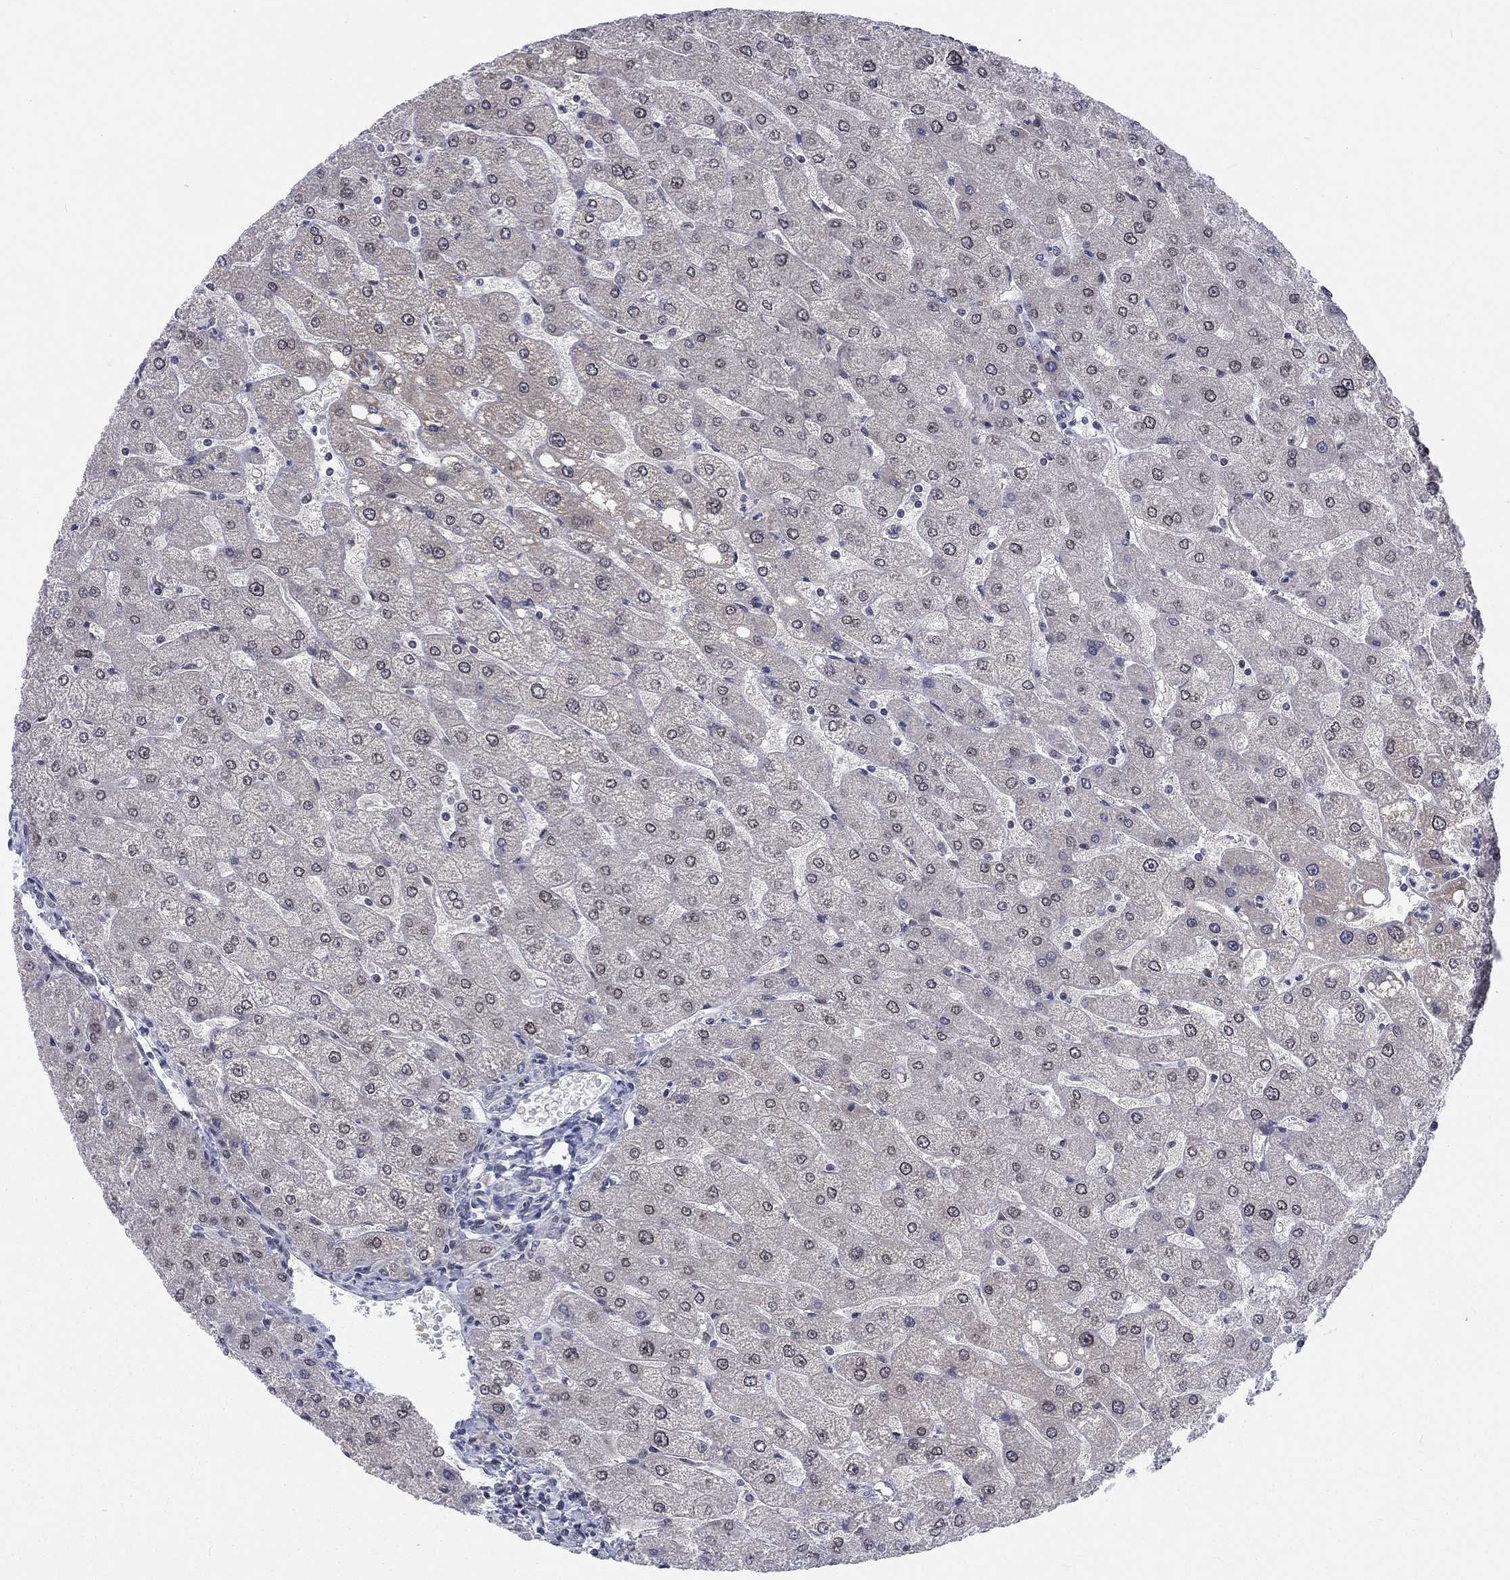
{"staining": {"intensity": "negative", "quantity": "none", "location": "none"}, "tissue": "liver", "cell_type": "Cholangiocytes", "image_type": "normal", "snomed": [{"axis": "morphology", "description": "Normal tissue, NOS"}, {"axis": "topography", "description": "Liver"}], "caption": "IHC histopathology image of normal liver: human liver stained with DAB (3,3'-diaminobenzidine) exhibits no significant protein expression in cholangiocytes. (Stains: DAB immunohistochemistry (IHC) with hematoxylin counter stain, Microscopy: brightfield microscopy at high magnification).", "gene": "FYTTD1", "patient": {"sex": "male", "age": 67}}